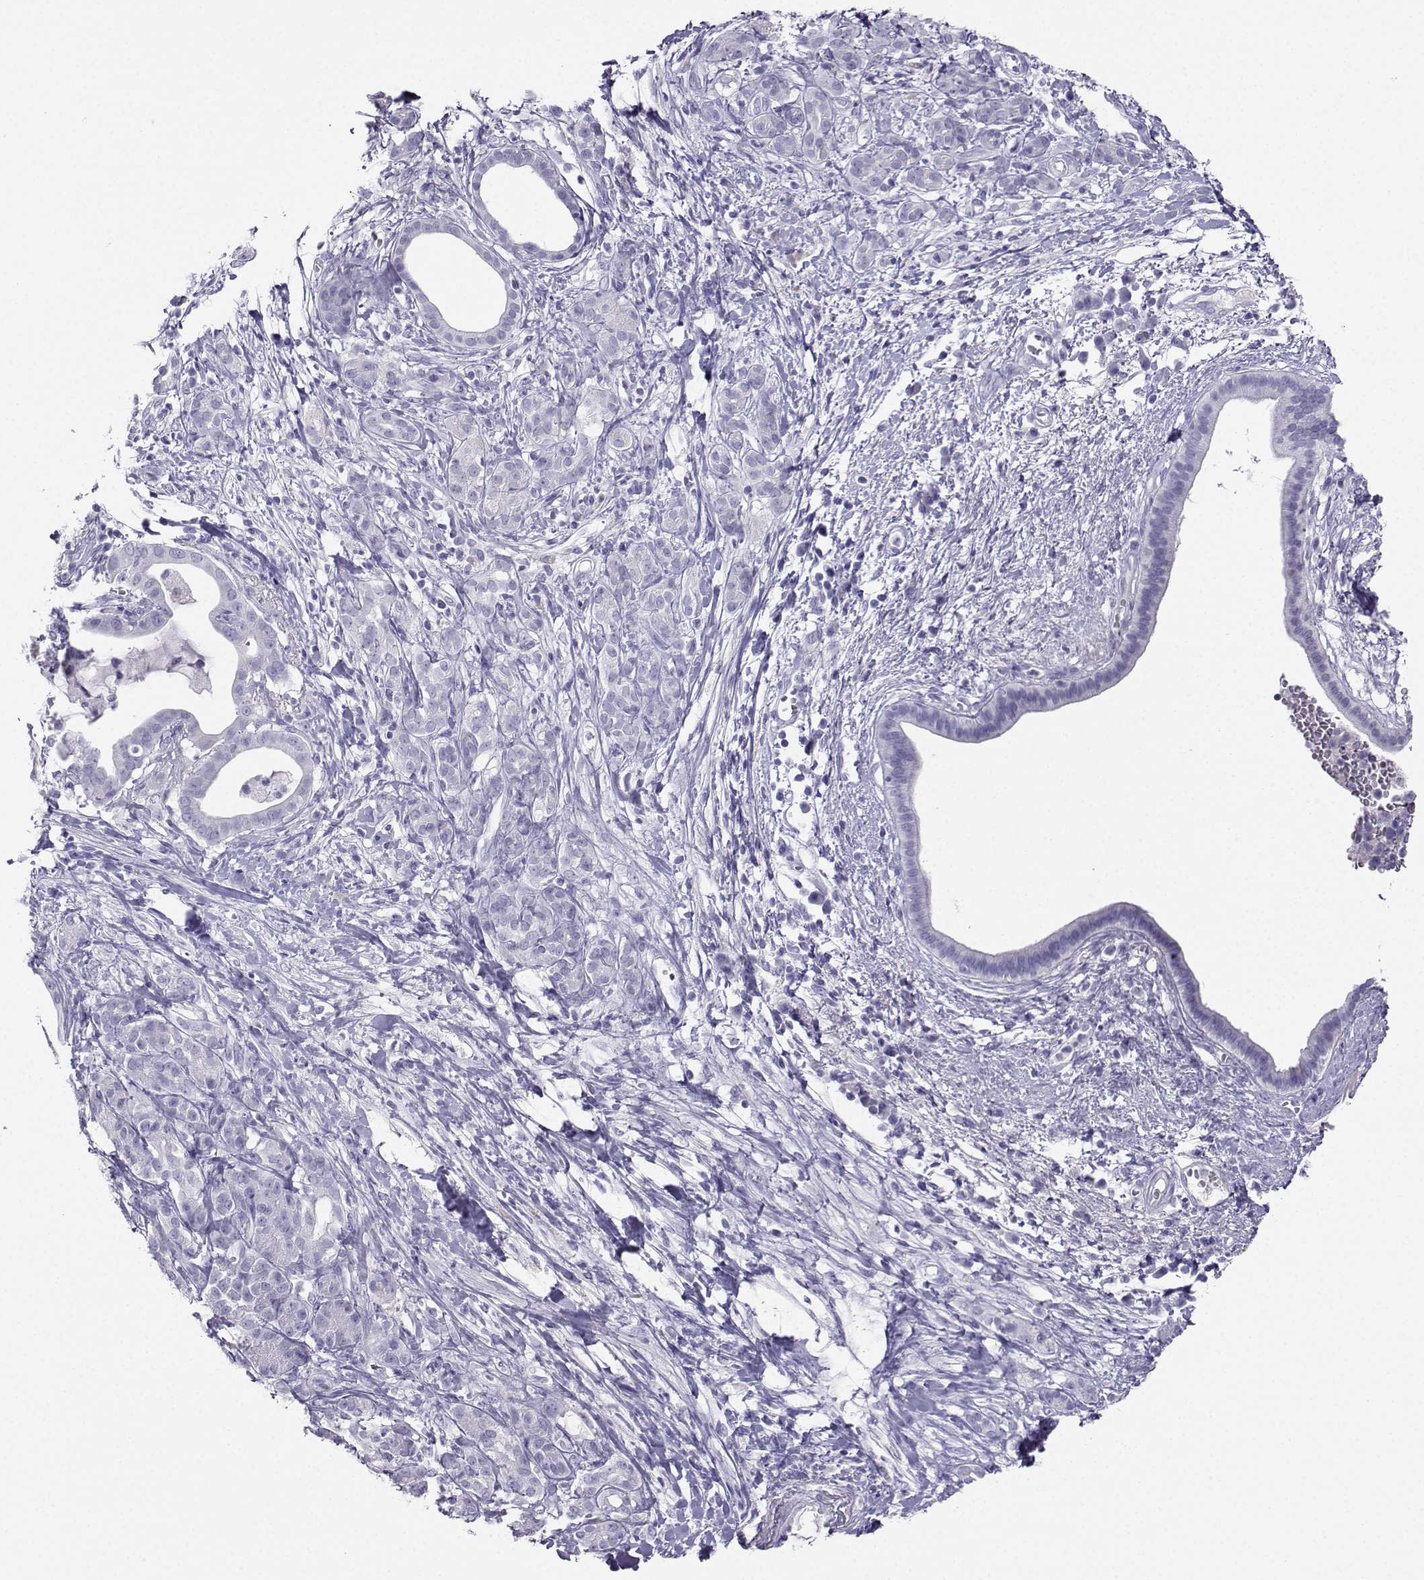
{"staining": {"intensity": "negative", "quantity": "none", "location": "none"}, "tissue": "pancreatic cancer", "cell_type": "Tumor cells", "image_type": "cancer", "snomed": [{"axis": "morphology", "description": "Adenocarcinoma, NOS"}, {"axis": "topography", "description": "Pancreas"}], "caption": "The immunohistochemistry micrograph has no significant staining in tumor cells of pancreatic cancer (adenocarcinoma) tissue.", "gene": "FBXO24", "patient": {"sex": "male", "age": 61}}